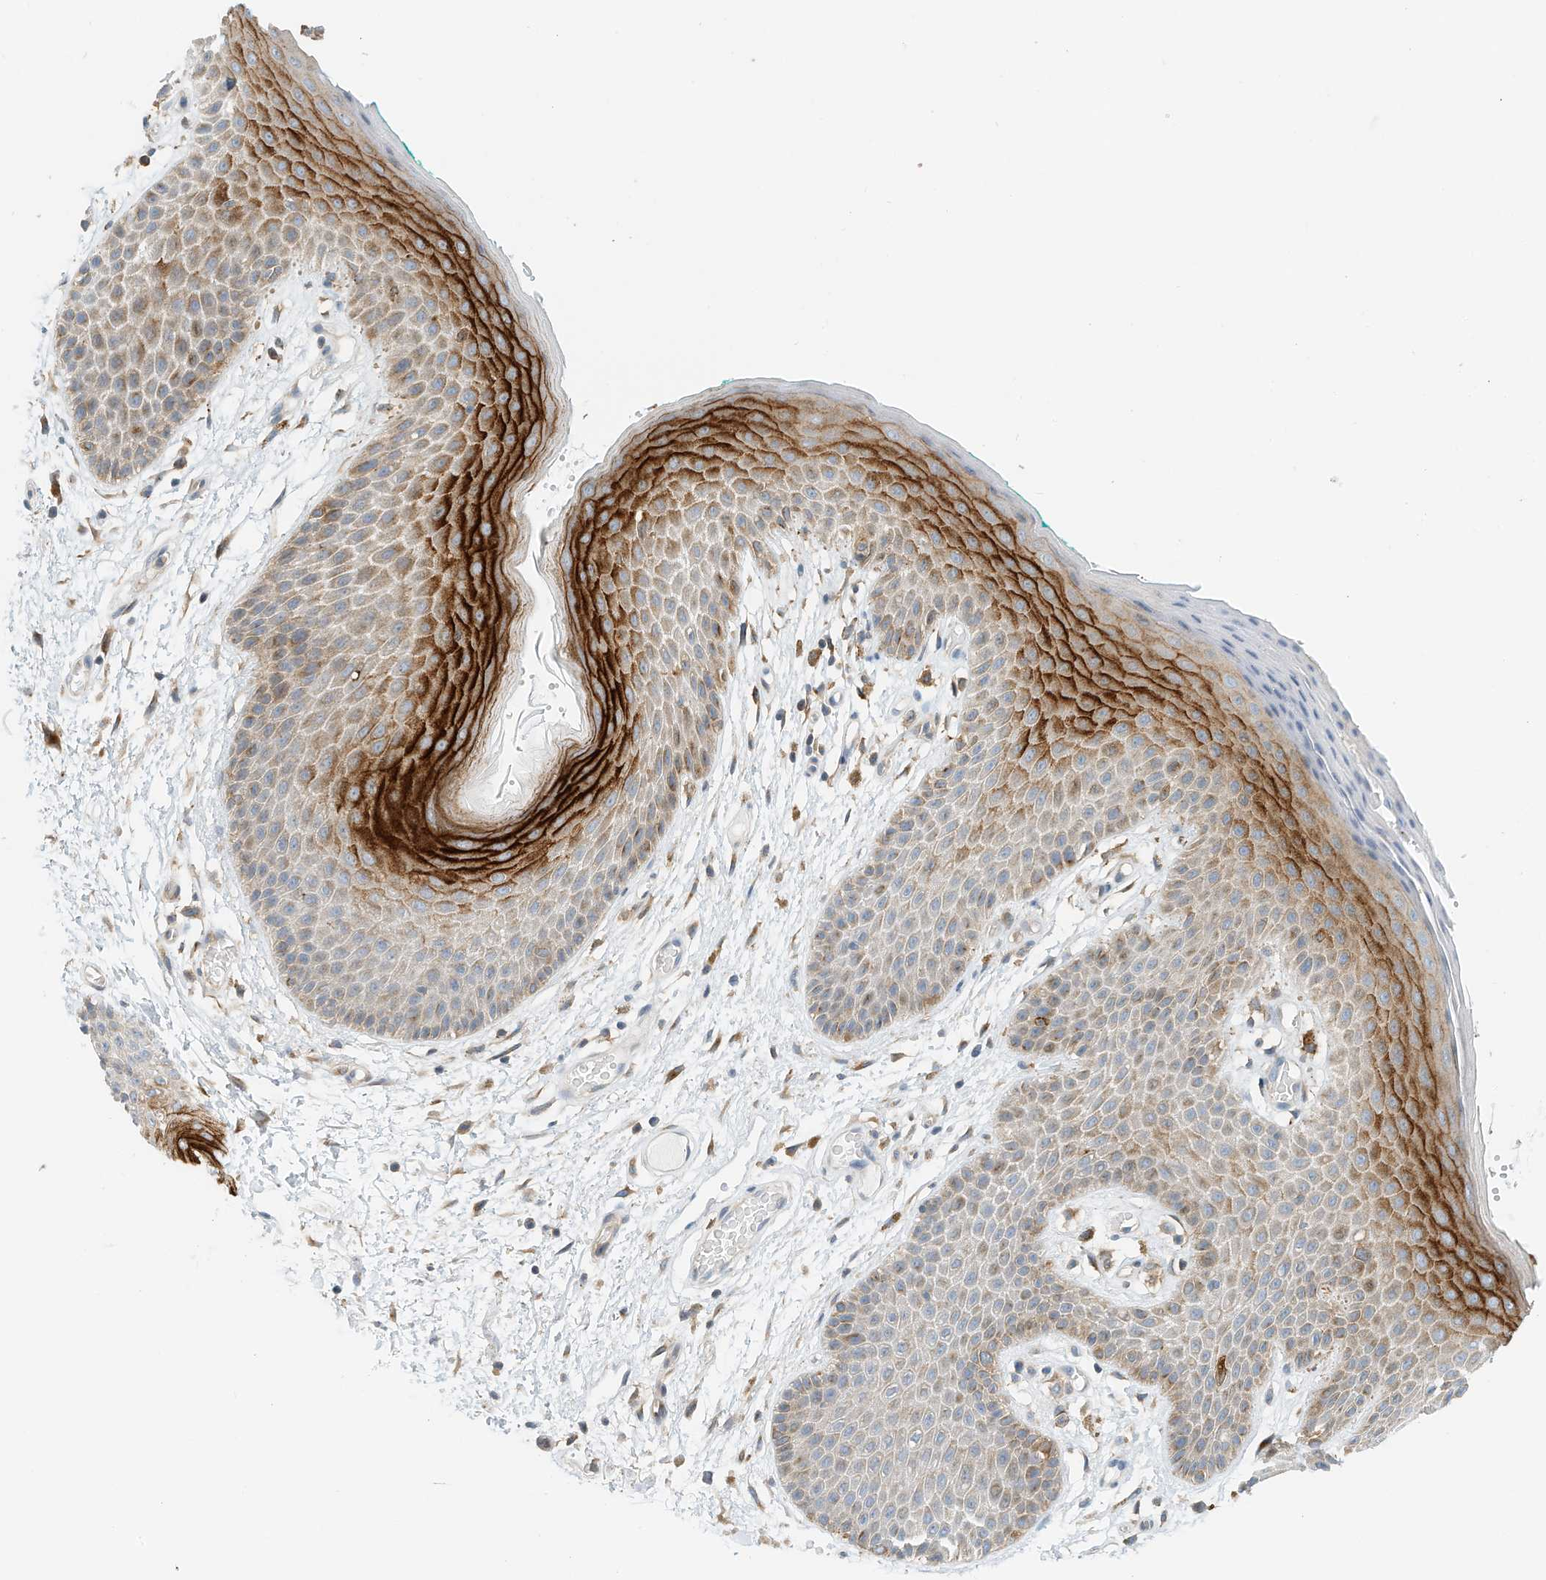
{"staining": {"intensity": "strong", "quantity": "<25%", "location": "cytoplasmic/membranous"}, "tissue": "skin", "cell_type": "Epidermal cells", "image_type": "normal", "snomed": [{"axis": "morphology", "description": "Normal tissue, NOS"}, {"axis": "topography", "description": "Anal"}], "caption": "Immunohistochemistry (IHC) (DAB (3,3'-diaminobenzidine)) staining of unremarkable human skin reveals strong cytoplasmic/membranous protein staining in about <25% of epidermal cells.", "gene": "MICAL1", "patient": {"sex": "male", "age": 74}}